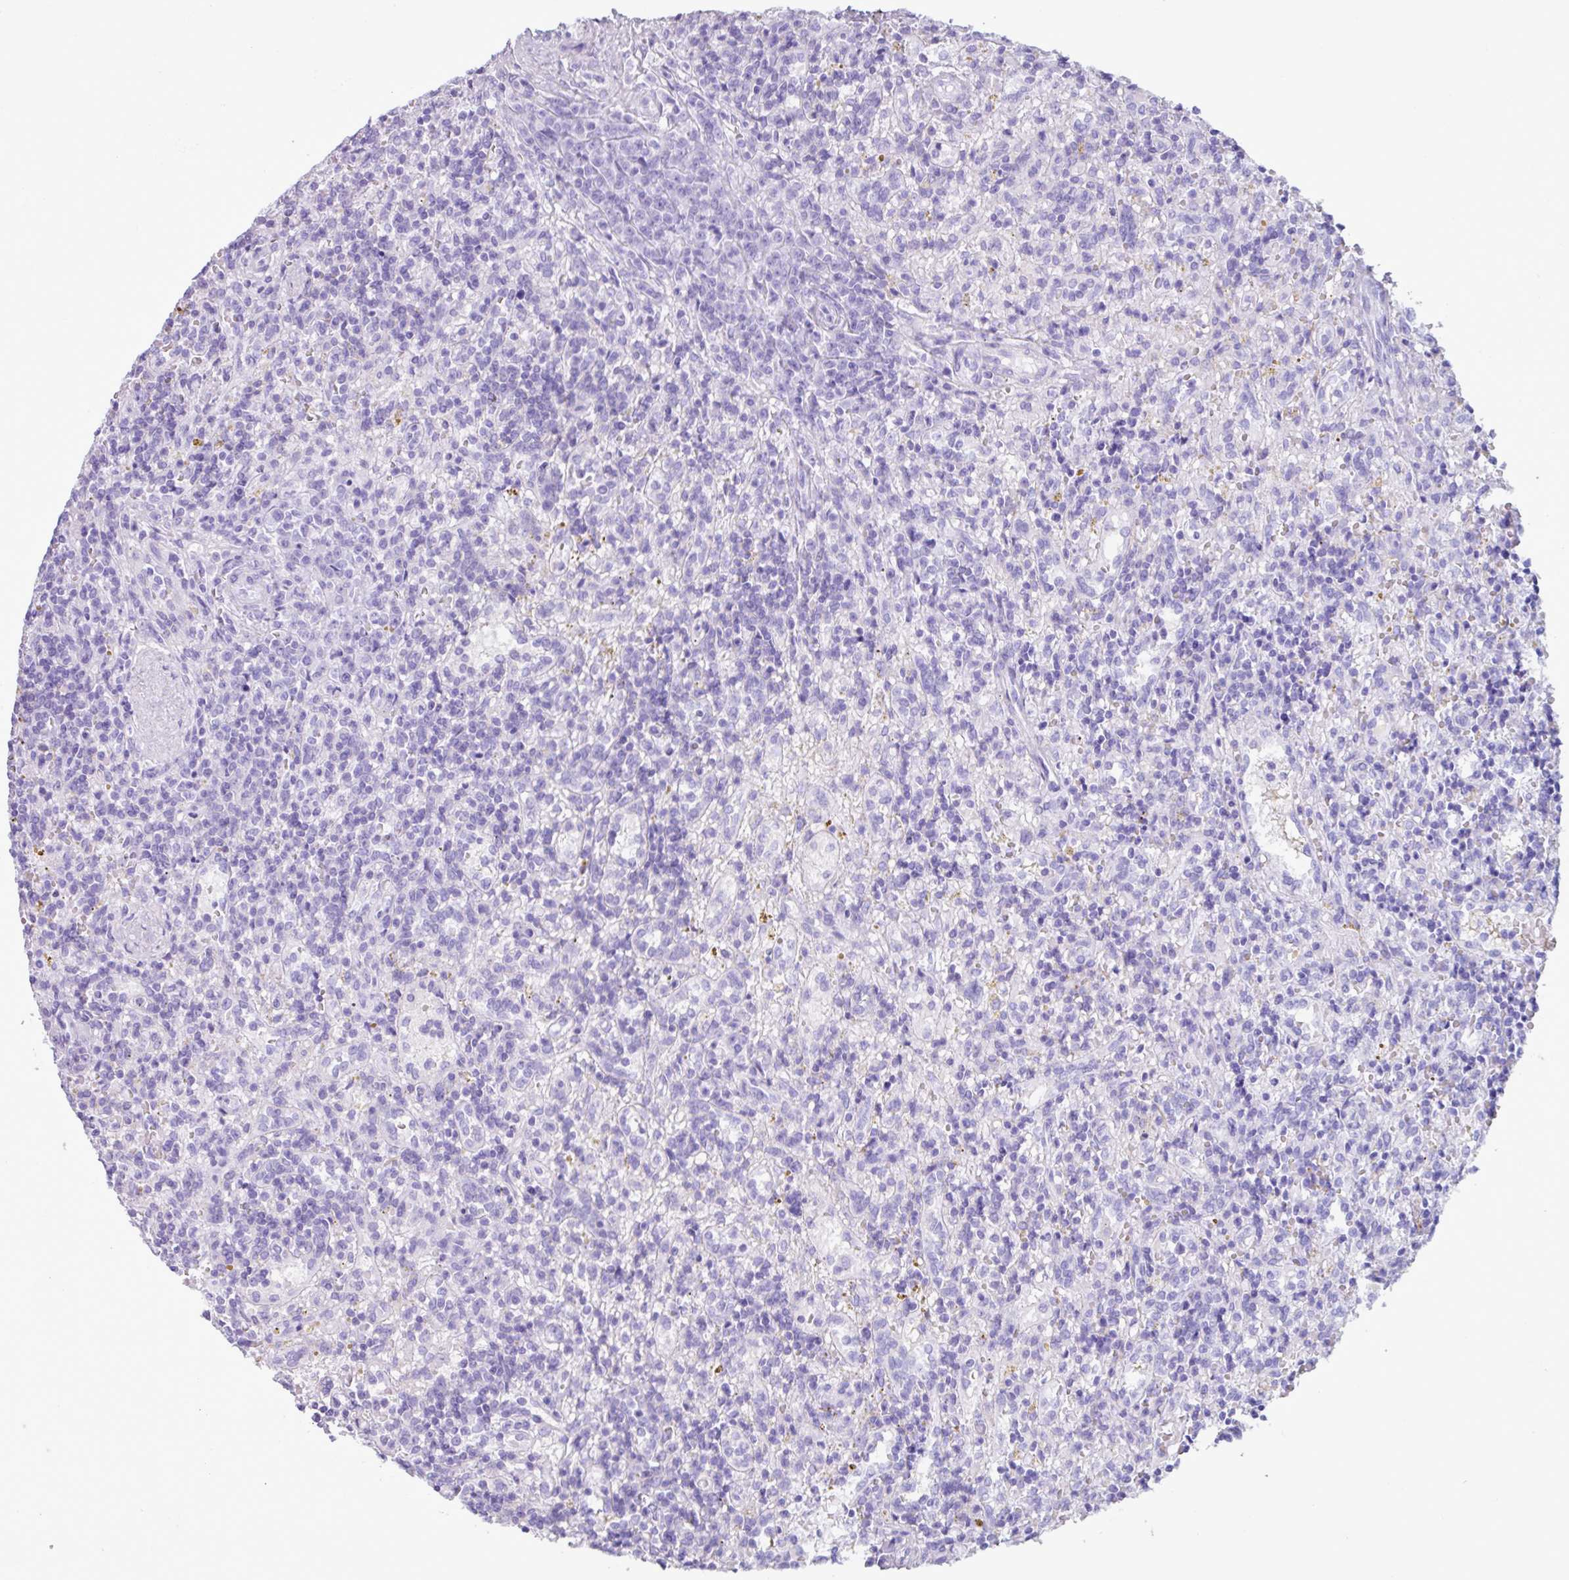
{"staining": {"intensity": "negative", "quantity": "none", "location": "none"}, "tissue": "lymphoma", "cell_type": "Tumor cells", "image_type": "cancer", "snomed": [{"axis": "morphology", "description": "Malignant lymphoma, non-Hodgkin's type, Low grade"}, {"axis": "topography", "description": "Spleen"}], "caption": "Photomicrograph shows no significant protein expression in tumor cells of lymphoma. Brightfield microscopy of immunohistochemistry (IHC) stained with DAB (3,3'-diaminobenzidine) (brown) and hematoxylin (blue), captured at high magnification.", "gene": "PPP1R35", "patient": {"sex": "male", "age": 67}}